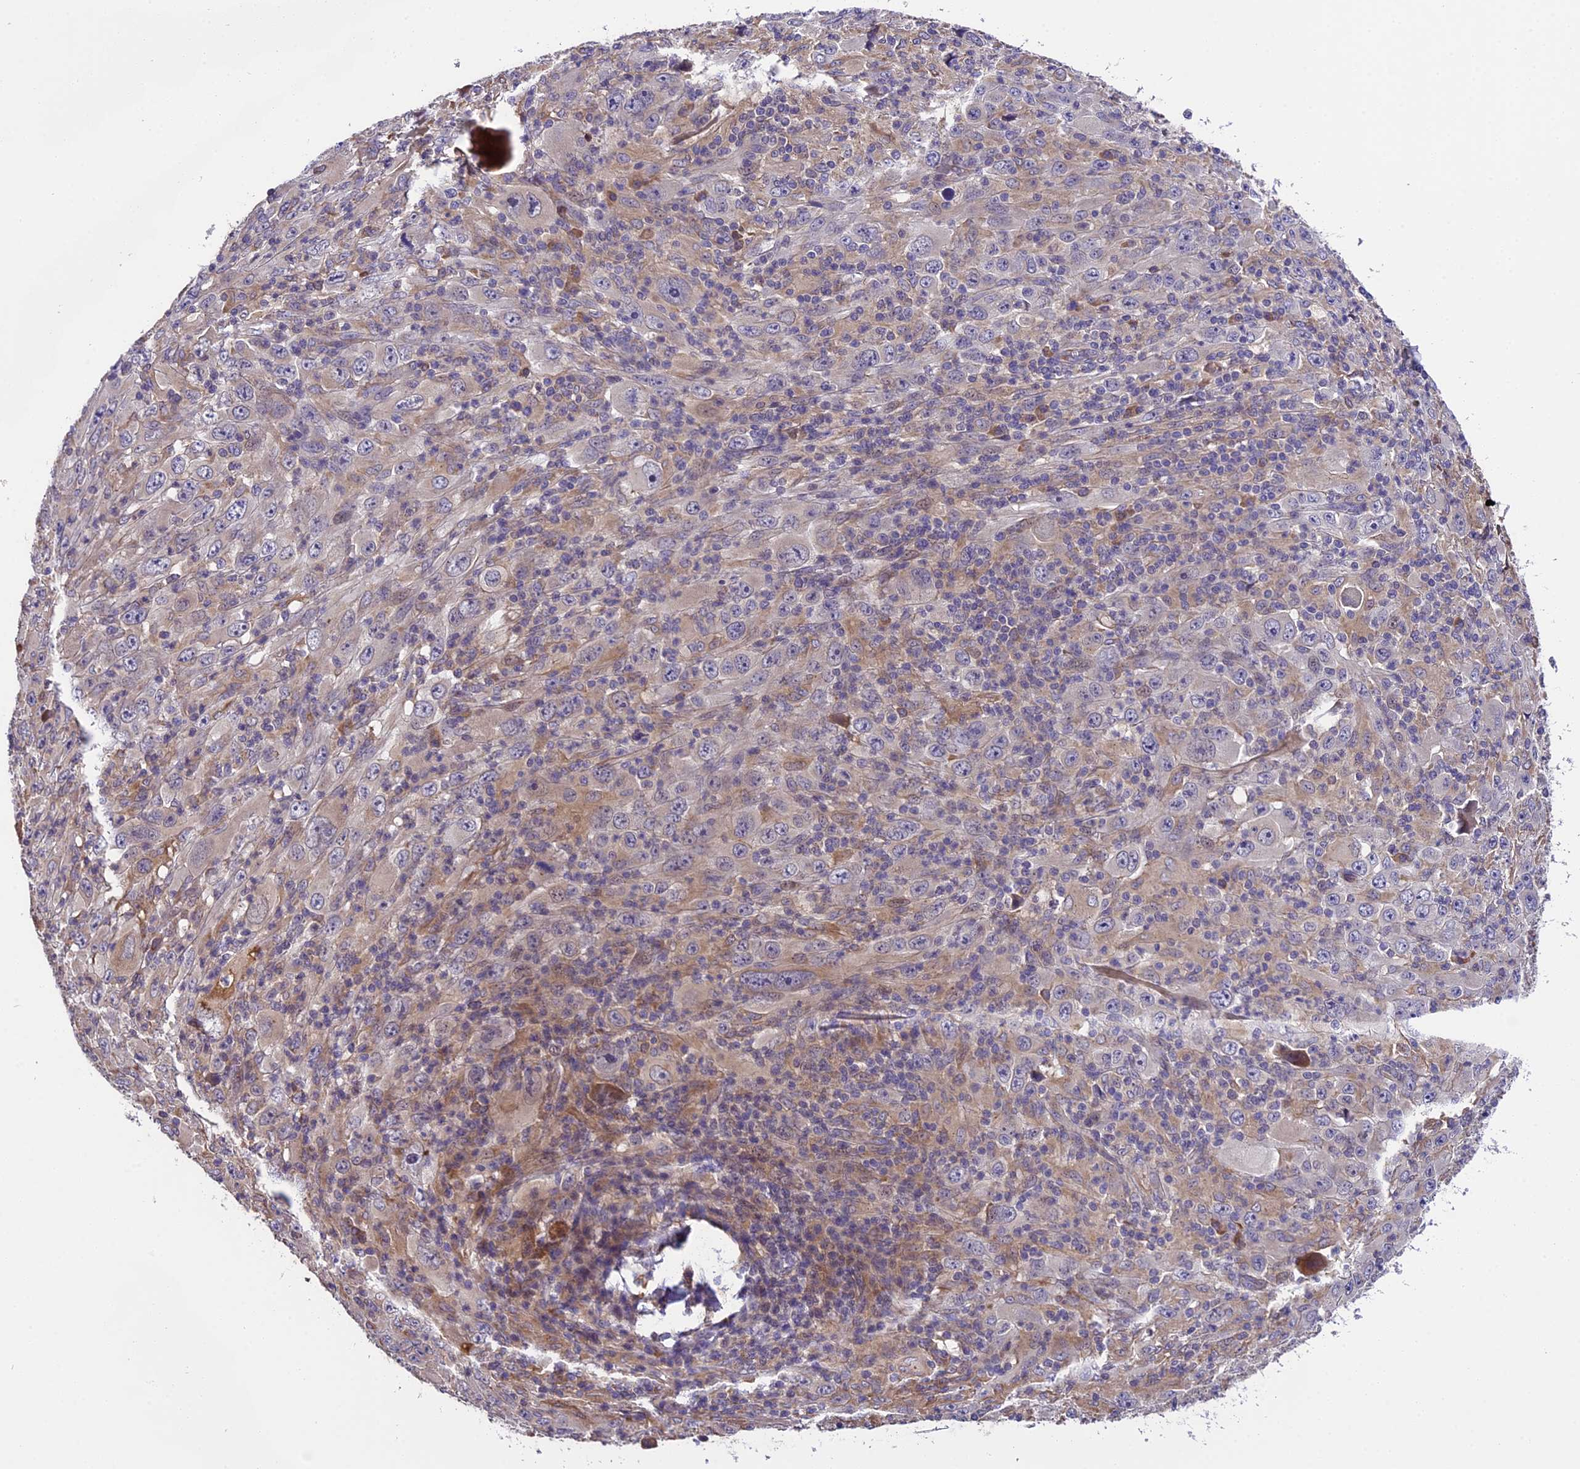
{"staining": {"intensity": "weak", "quantity": "<25%", "location": "cytoplasmic/membranous"}, "tissue": "melanoma", "cell_type": "Tumor cells", "image_type": "cancer", "snomed": [{"axis": "morphology", "description": "Malignant melanoma, Metastatic site"}, {"axis": "topography", "description": "Skin"}], "caption": "High power microscopy photomicrograph of an immunohistochemistry histopathology image of malignant melanoma (metastatic site), revealing no significant staining in tumor cells.", "gene": "ABCC10", "patient": {"sex": "female", "age": 56}}